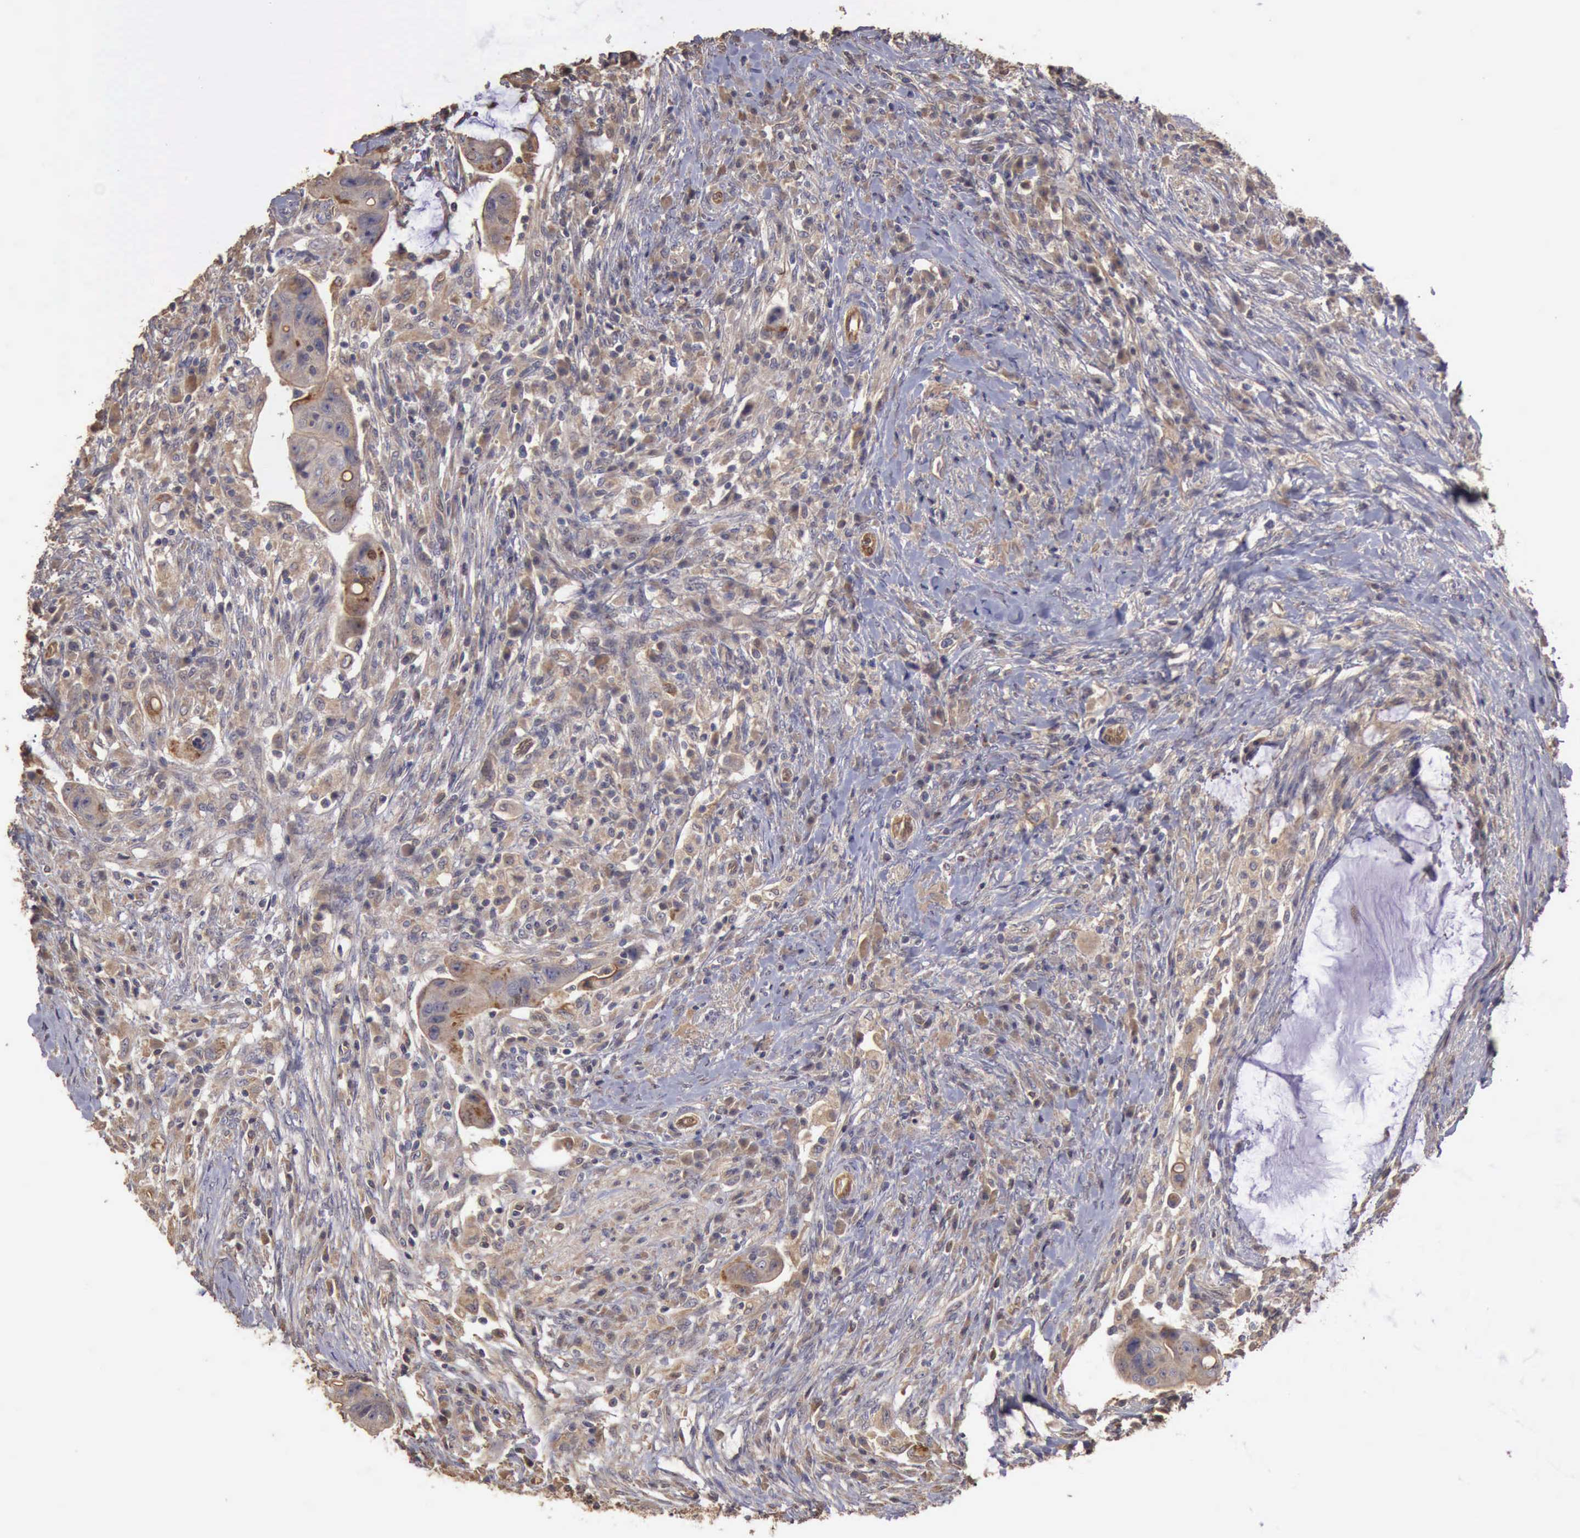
{"staining": {"intensity": "negative", "quantity": "none", "location": "none"}, "tissue": "colorectal cancer", "cell_type": "Tumor cells", "image_type": "cancer", "snomed": [{"axis": "morphology", "description": "Adenocarcinoma, NOS"}, {"axis": "topography", "description": "Rectum"}], "caption": "Colorectal adenocarcinoma was stained to show a protein in brown. There is no significant positivity in tumor cells.", "gene": "BMX", "patient": {"sex": "female", "age": 71}}